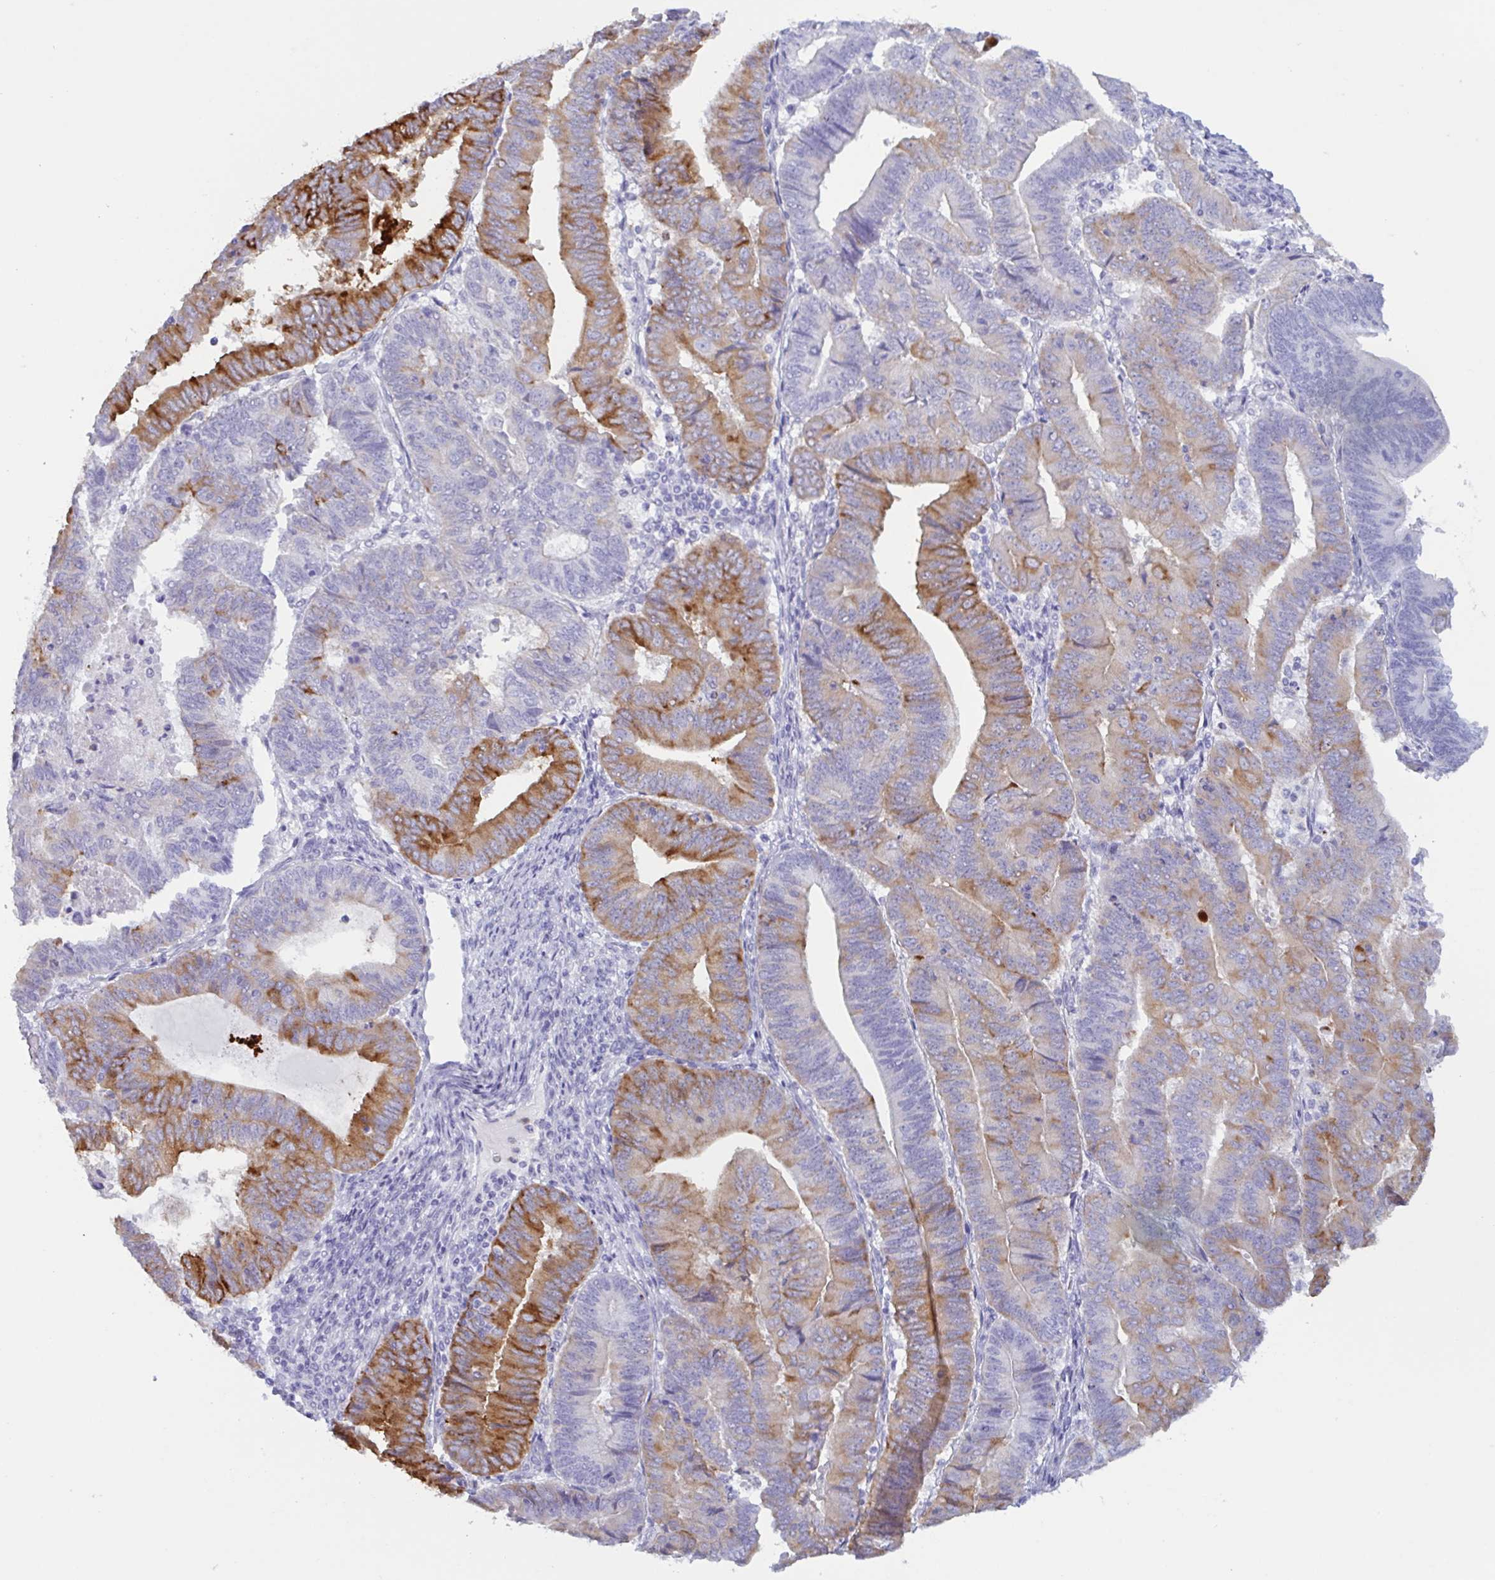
{"staining": {"intensity": "moderate", "quantity": "25%-75%", "location": "cytoplasmic/membranous"}, "tissue": "endometrial cancer", "cell_type": "Tumor cells", "image_type": "cancer", "snomed": [{"axis": "morphology", "description": "Adenocarcinoma, NOS"}, {"axis": "topography", "description": "Endometrium"}], "caption": "The micrograph reveals immunohistochemical staining of endometrial adenocarcinoma. There is moderate cytoplasmic/membranous positivity is appreciated in about 25%-75% of tumor cells. (brown staining indicates protein expression, while blue staining denotes nuclei).", "gene": "DTWD2", "patient": {"sex": "female", "age": 70}}